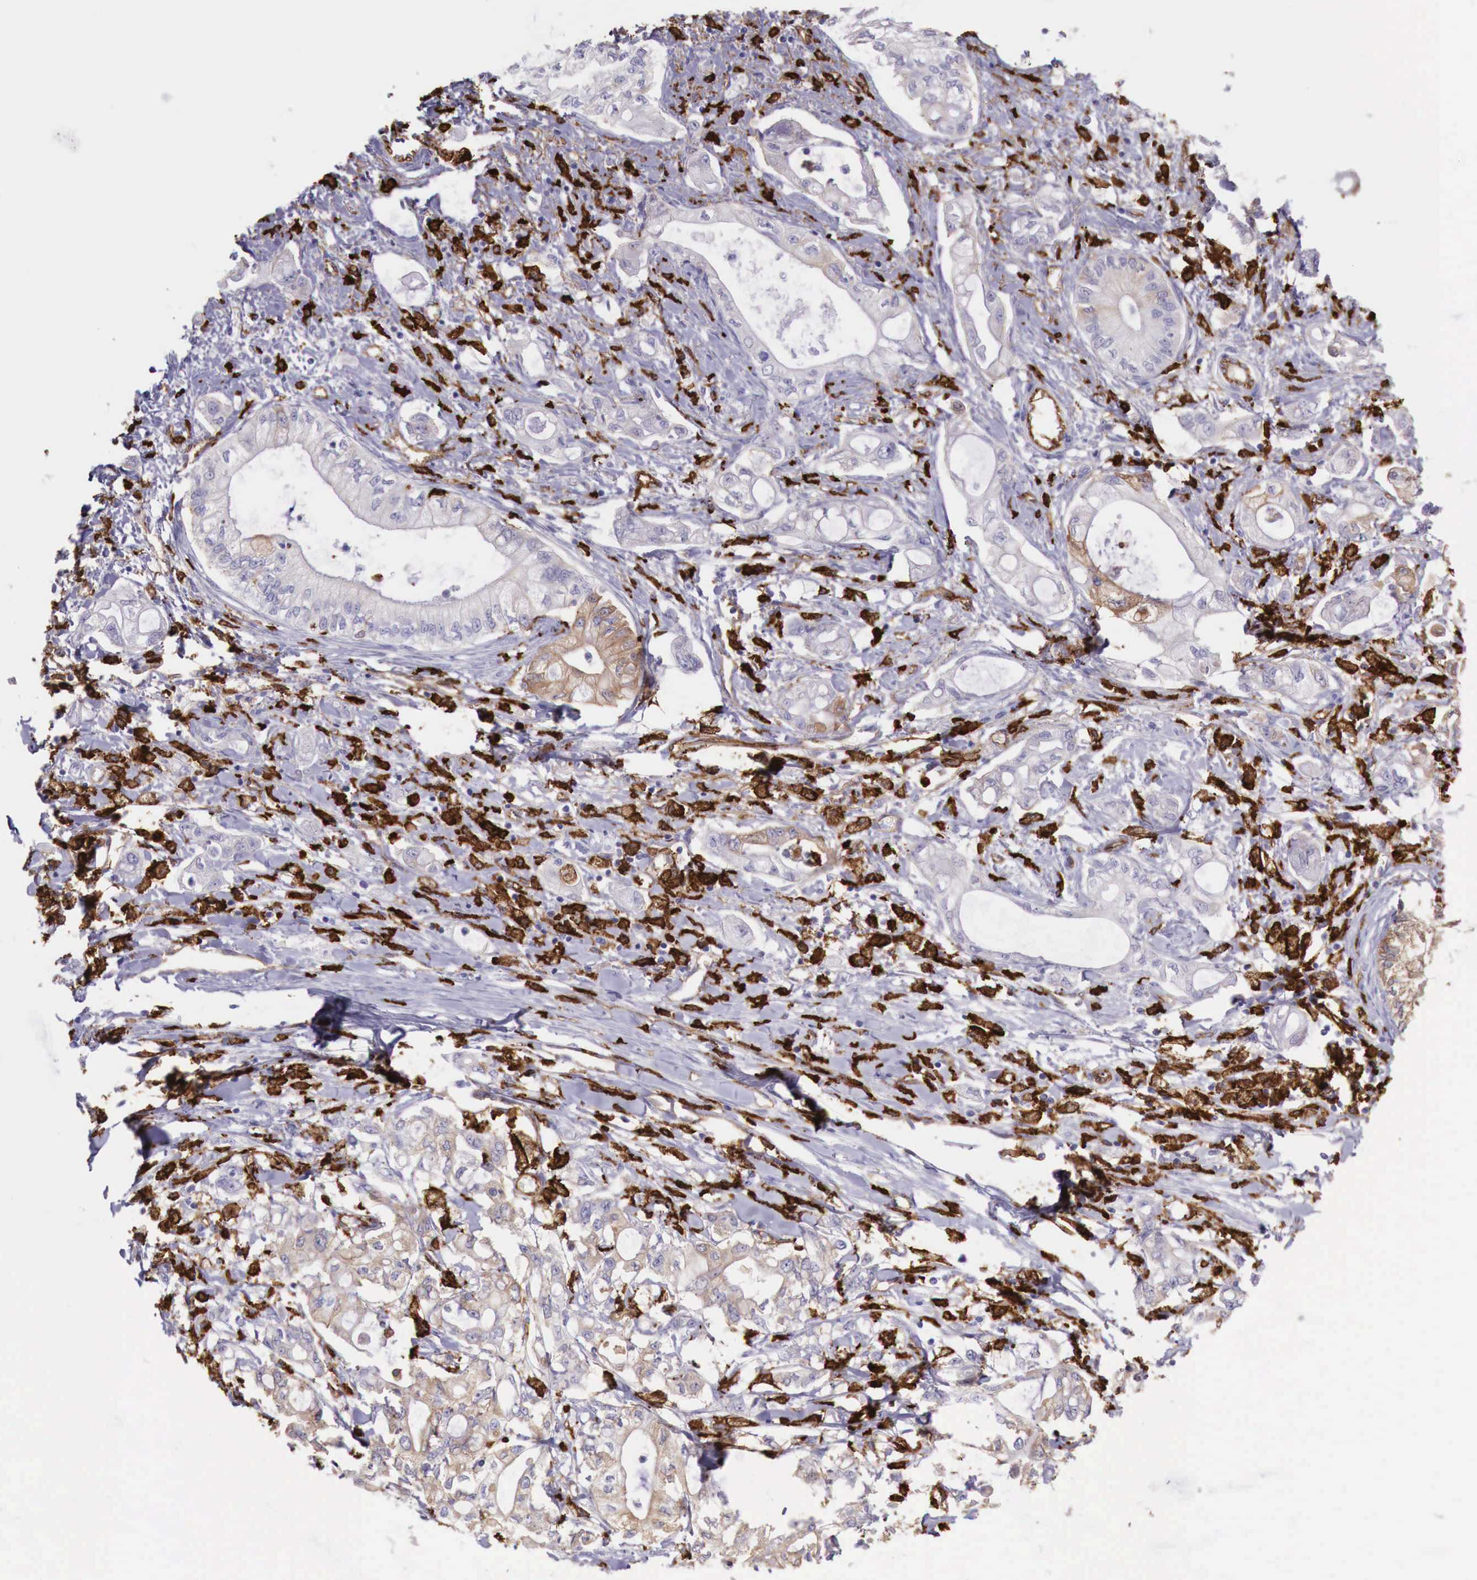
{"staining": {"intensity": "weak", "quantity": "<25%", "location": "cytoplasmic/membranous"}, "tissue": "pancreatic cancer", "cell_type": "Tumor cells", "image_type": "cancer", "snomed": [{"axis": "morphology", "description": "Adenocarcinoma, NOS"}, {"axis": "topography", "description": "Pancreas"}], "caption": "Adenocarcinoma (pancreatic) was stained to show a protein in brown. There is no significant expression in tumor cells.", "gene": "MSR1", "patient": {"sex": "male", "age": 79}}